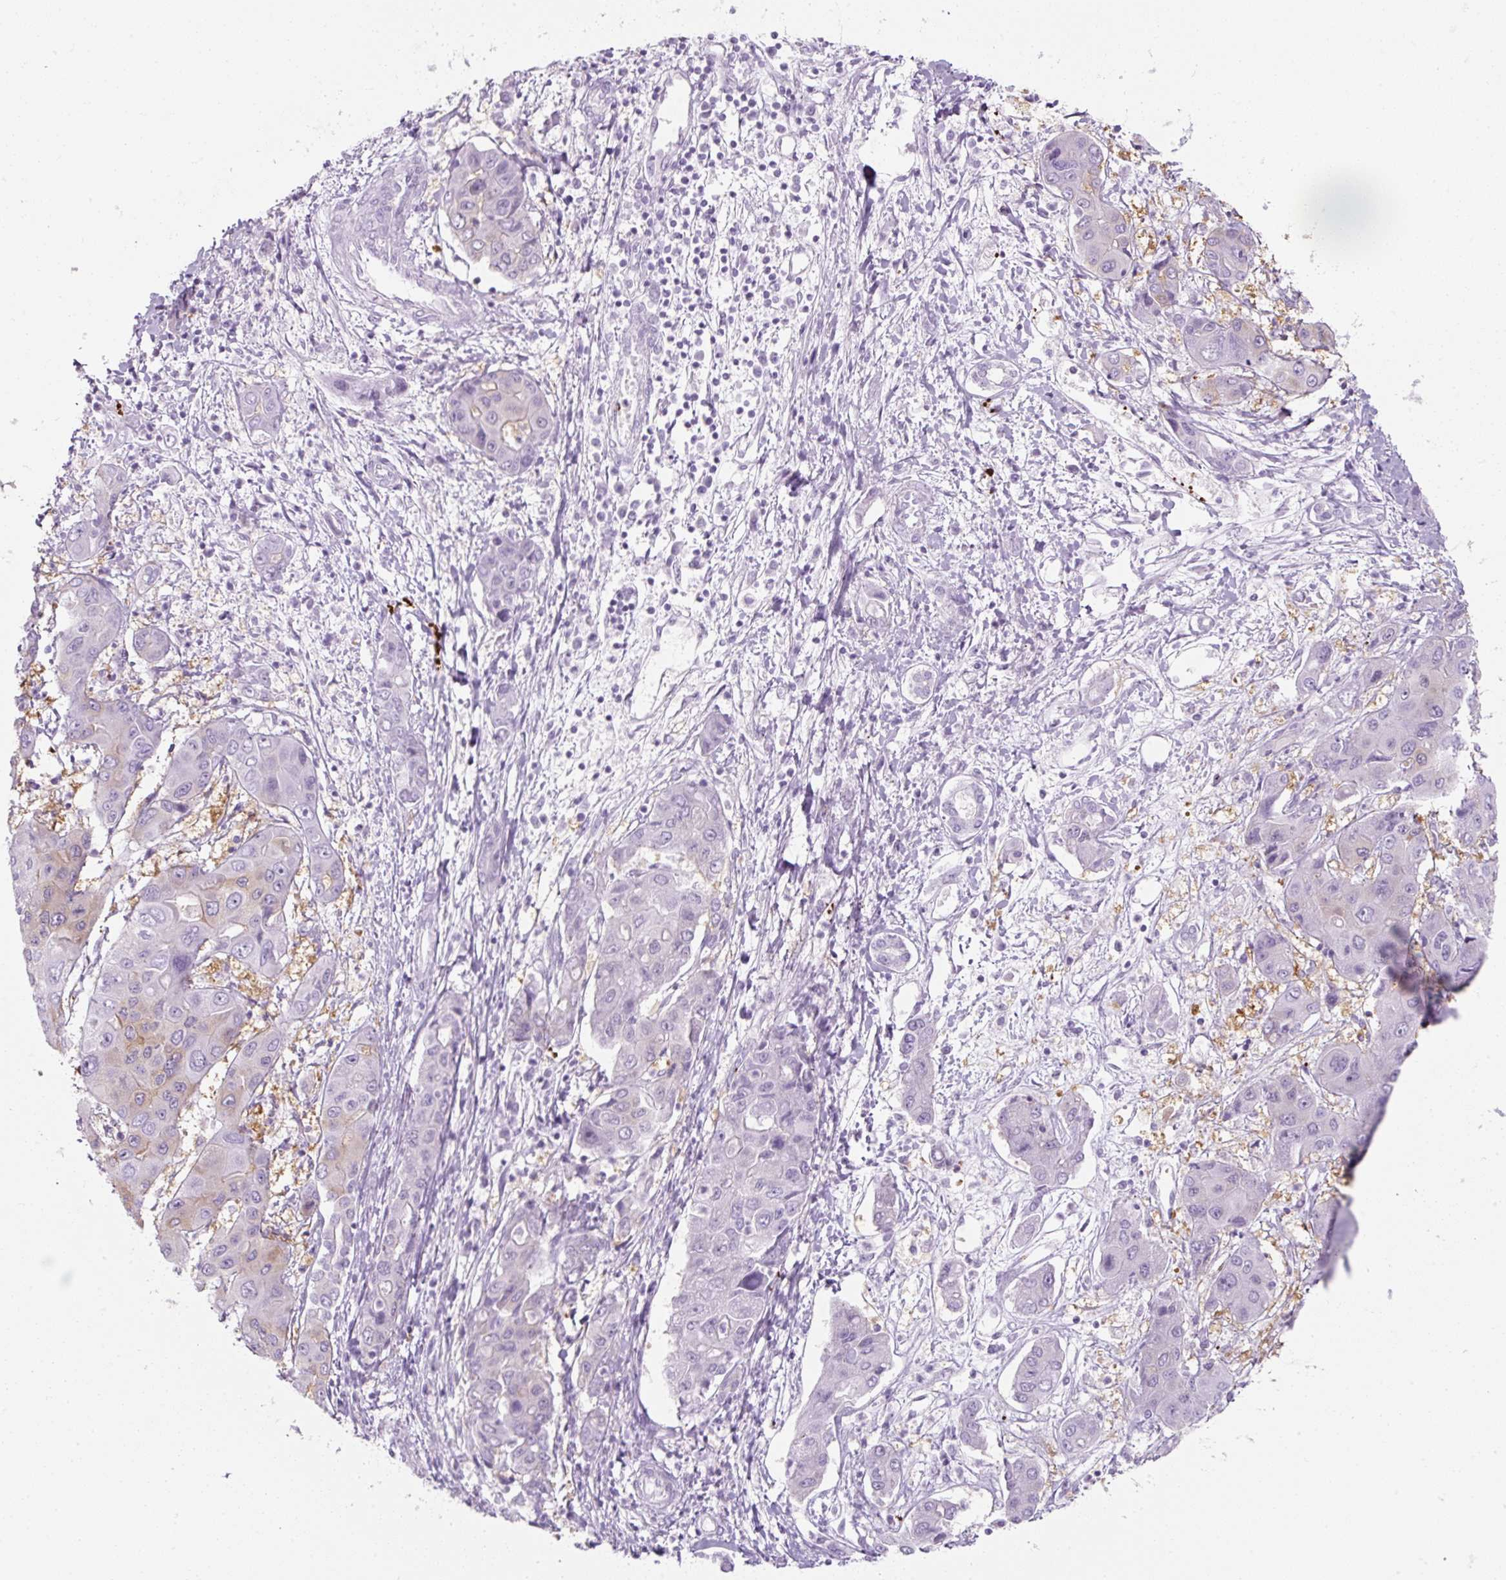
{"staining": {"intensity": "weak", "quantity": "<25%", "location": "cytoplasmic/membranous"}, "tissue": "liver cancer", "cell_type": "Tumor cells", "image_type": "cancer", "snomed": [{"axis": "morphology", "description": "Cholangiocarcinoma"}, {"axis": "topography", "description": "Liver"}], "caption": "DAB (3,3'-diaminobenzidine) immunohistochemical staining of human cholangiocarcinoma (liver) displays no significant expression in tumor cells.", "gene": "PF4V1", "patient": {"sex": "male", "age": 67}}